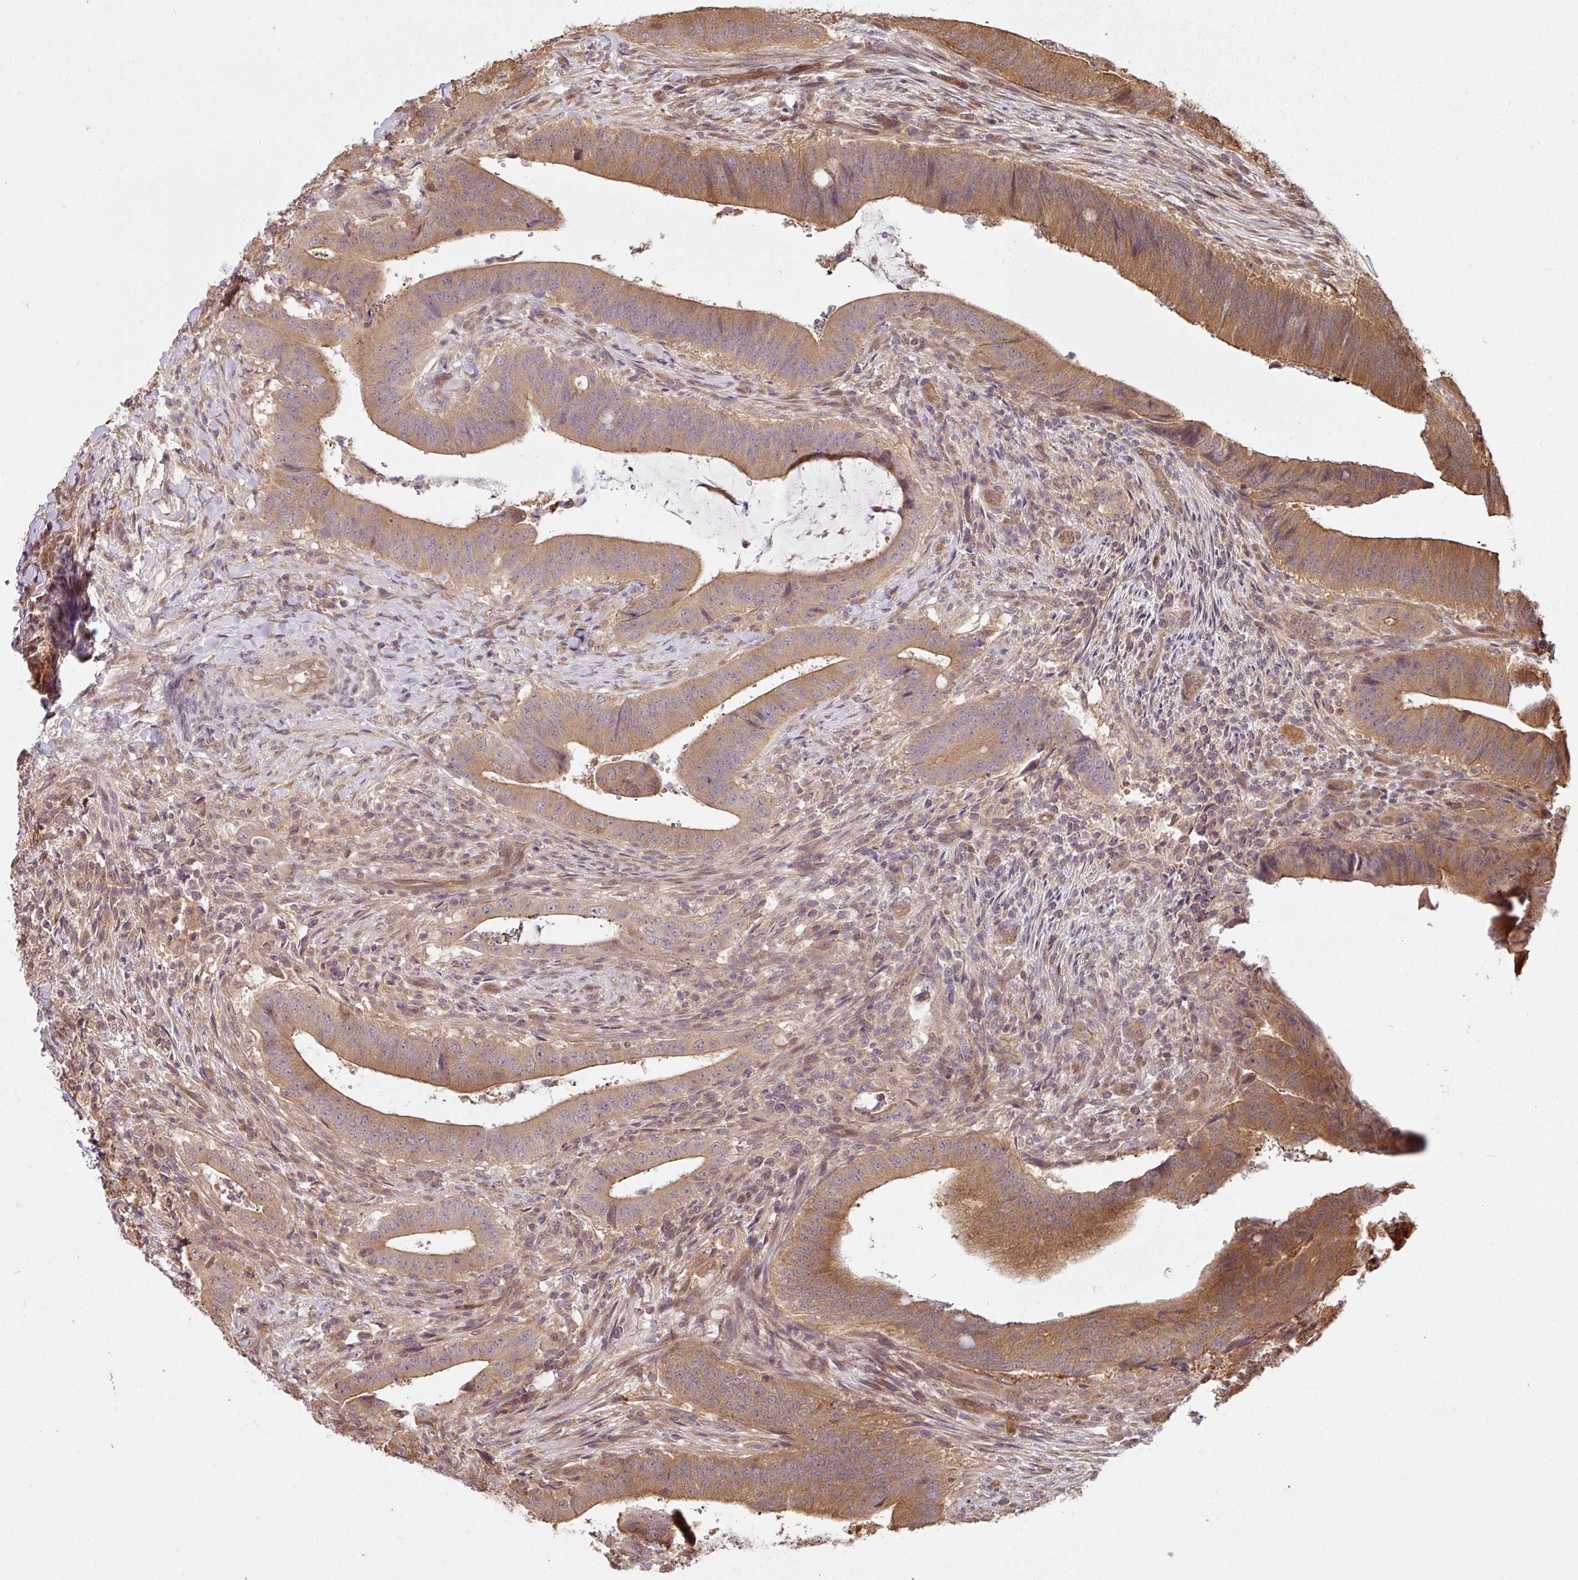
{"staining": {"intensity": "moderate", "quantity": ">75%", "location": "cytoplasmic/membranous"}, "tissue": "colorectal cancer", "cell_type": "Tumor cells", "image_type": "cancer", "snomed": [{"axis": "morphology", "description": "Adenocarcinoma, NOS"}, {"axis": "topography", "description": "Colon"}], "caption": "There is medium levels of moderate cytoplasmic/membranous expression in tumor cells of colorectal adenocarcinoma, as demonstrated by immunohistochemical staining (brown color).", "gene": "SHB", "patient": {"sex": "female", "age": 43}}